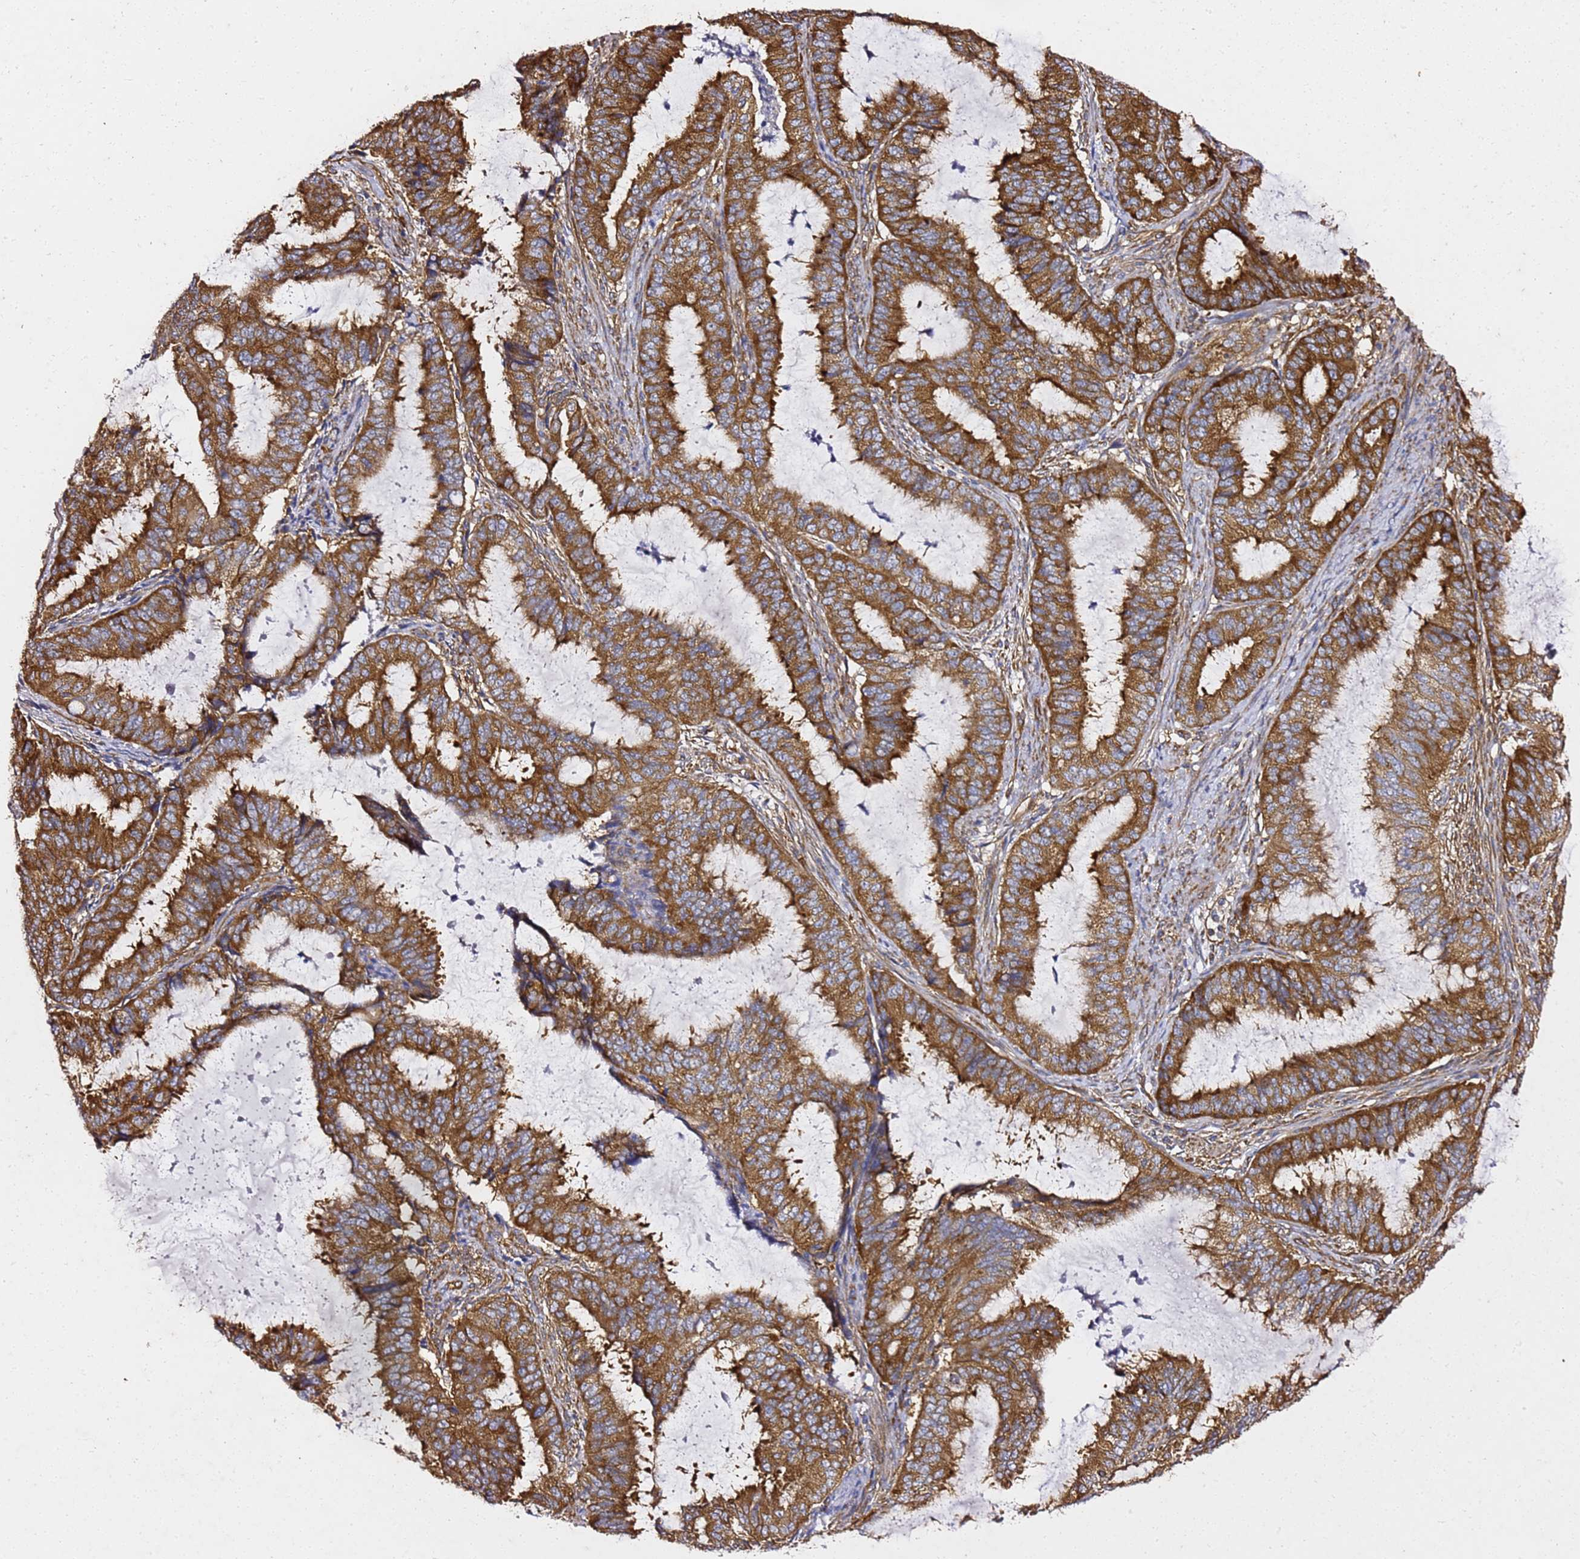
{"staining": {"intensity": "strong", "quantity": ">75%", "location": "cytoplasmic/membranous"}, "tissue": "endometrial cancer", "cell_type": "Tumor cells", "image_type": "cancer", "snomed": [{"axis": "morphology", "description": "Adenocarcinoma, NOS"}, {"axis": "topography", "description": "Endometrium"}], "caption": "This micrograph demonstrates immunohistochemistry staining of endometrial adenocarcinoma, with high strong cytoplasmic/membranous positivity in approximately >75% of tumor cells.", "gene": "TPST1", "patient": {"sex": "female", "age": 51}}